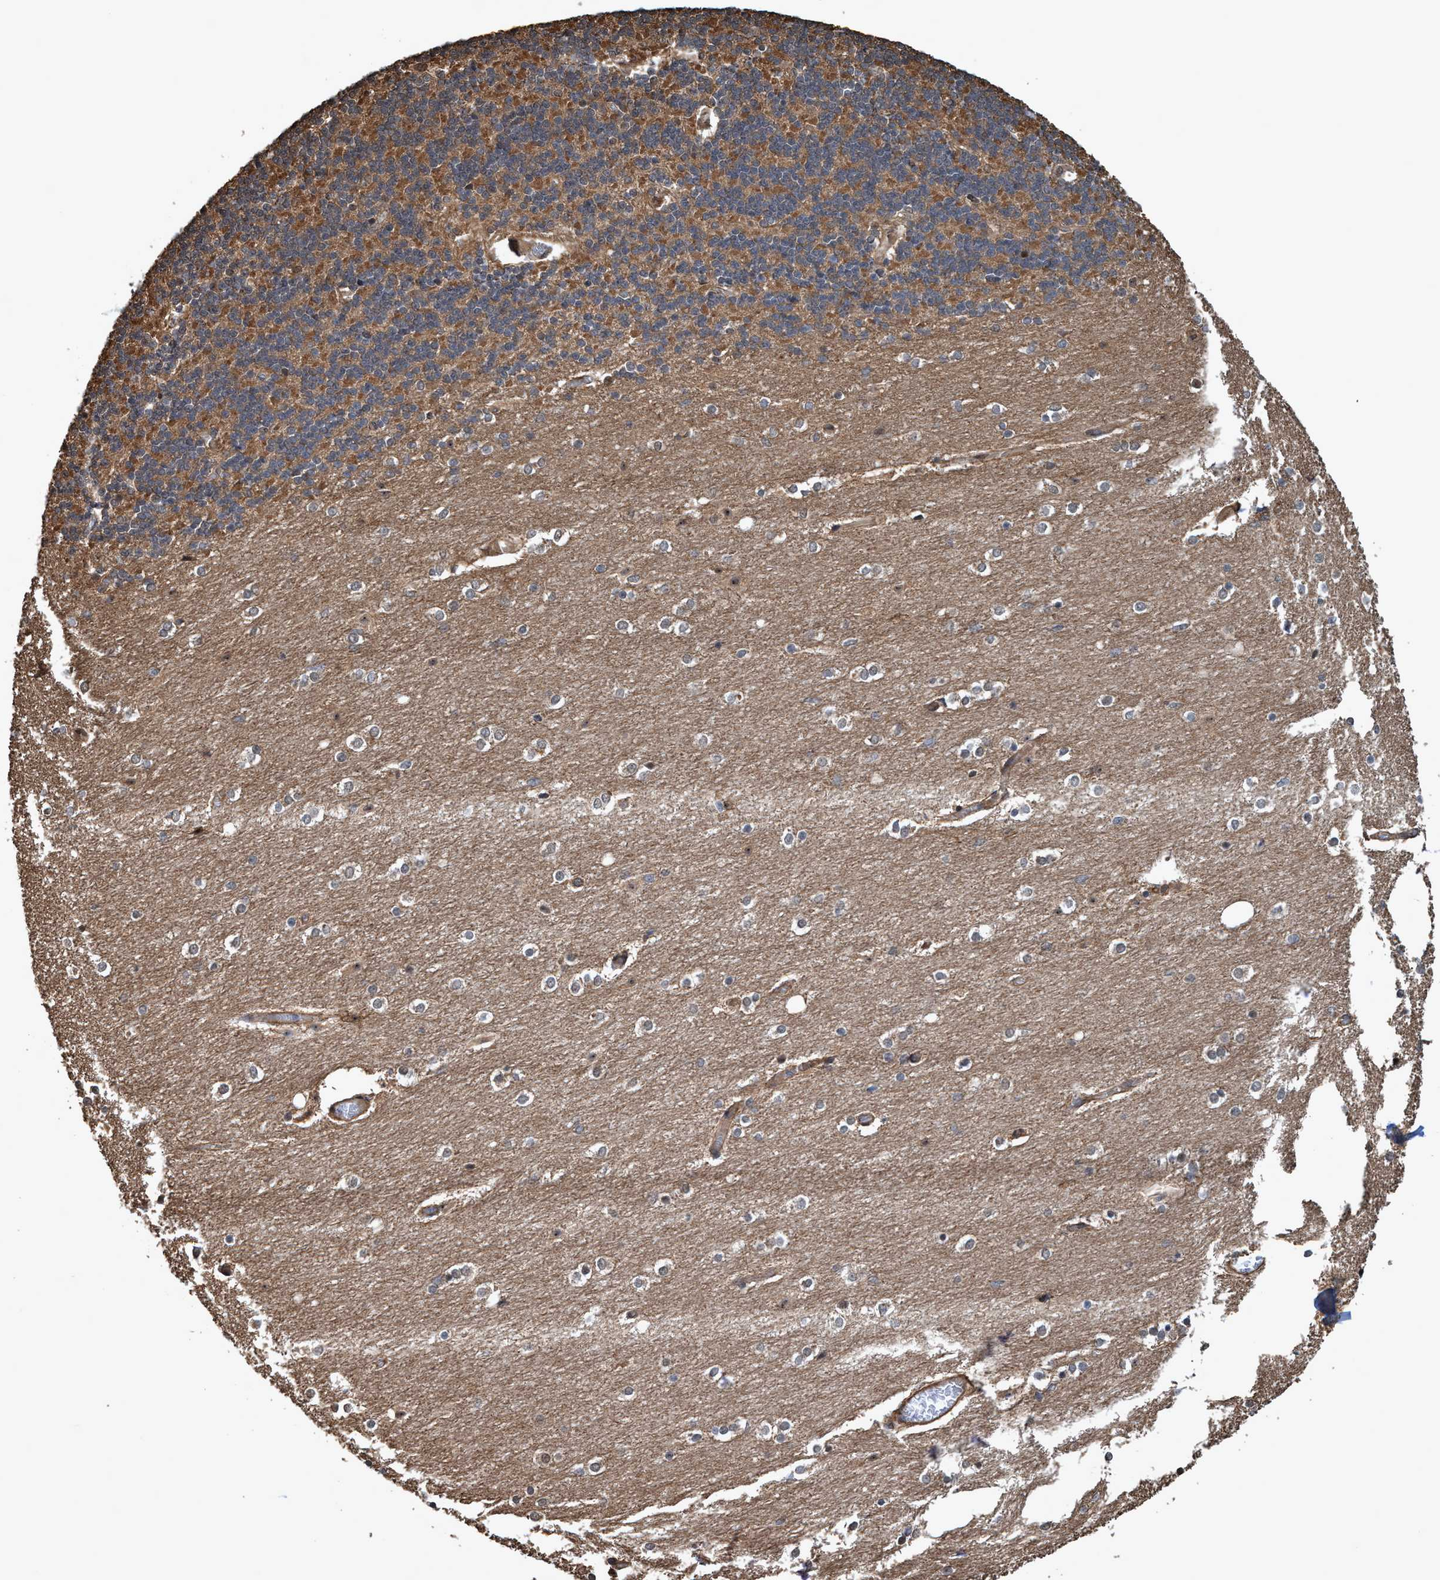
{"staining": {"intensity": "moderate", "quantity": ">75%", "location": "cytoplasmic/membranous,nuclear"}, "tissue": "cerebellum", "cell_type": "Cells in granular layer", "image_type": "normal", "snomed": [{"axis": "morphology", "description": "Normal tissue, NOS"}, {"axis": "topography", "description": "Cerebellum"}], "caption": "Protein staining by immunohistochemistry (IHC) demonstrates moderate cytoplasmic/membranous,nuclear expression in approximately >75% of cells in granular layer in benign cerebellum.", "gene": "TRPC7", "patient": {"sex": "female", "age": 54}}